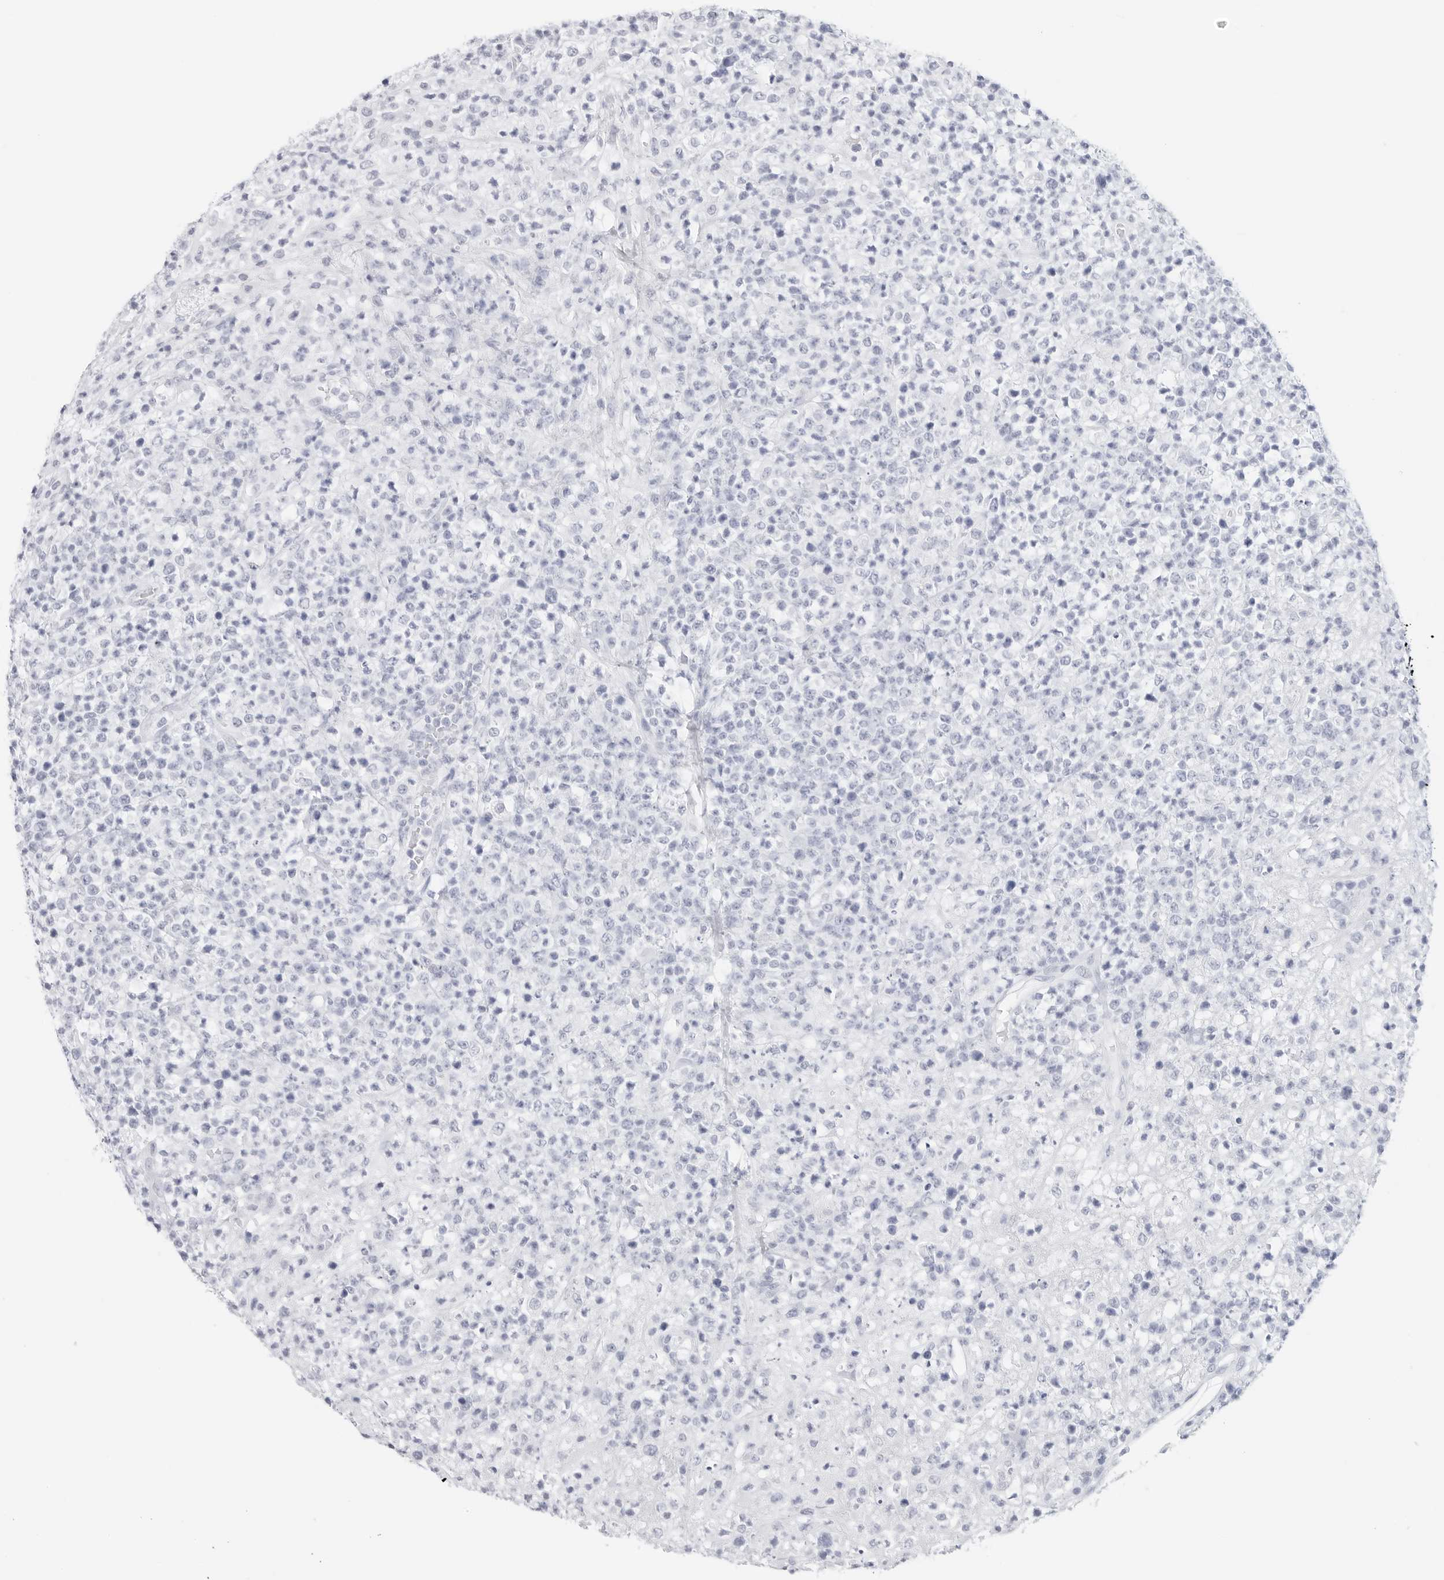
{"staining": {"intensity": "negative", "quantity": "none", "location": "none"}, "tissue": "lymphoma", "cell_type": "Tumor cells", "image_type": "cancer", "snomed": [{"axis": "morphology", "description": "Malignant lymphoma, non-Hodgkin's type, High grade"}, {"axis": "topography", "description": "Colon"}], "caption": "A histopathology image of human malignant lymphoma, non-Hodgkin's type (high-grade) is negative for staining in tumor cells.", "gene": "TFF2", "patient": {"sex": "female", "age": 53}}